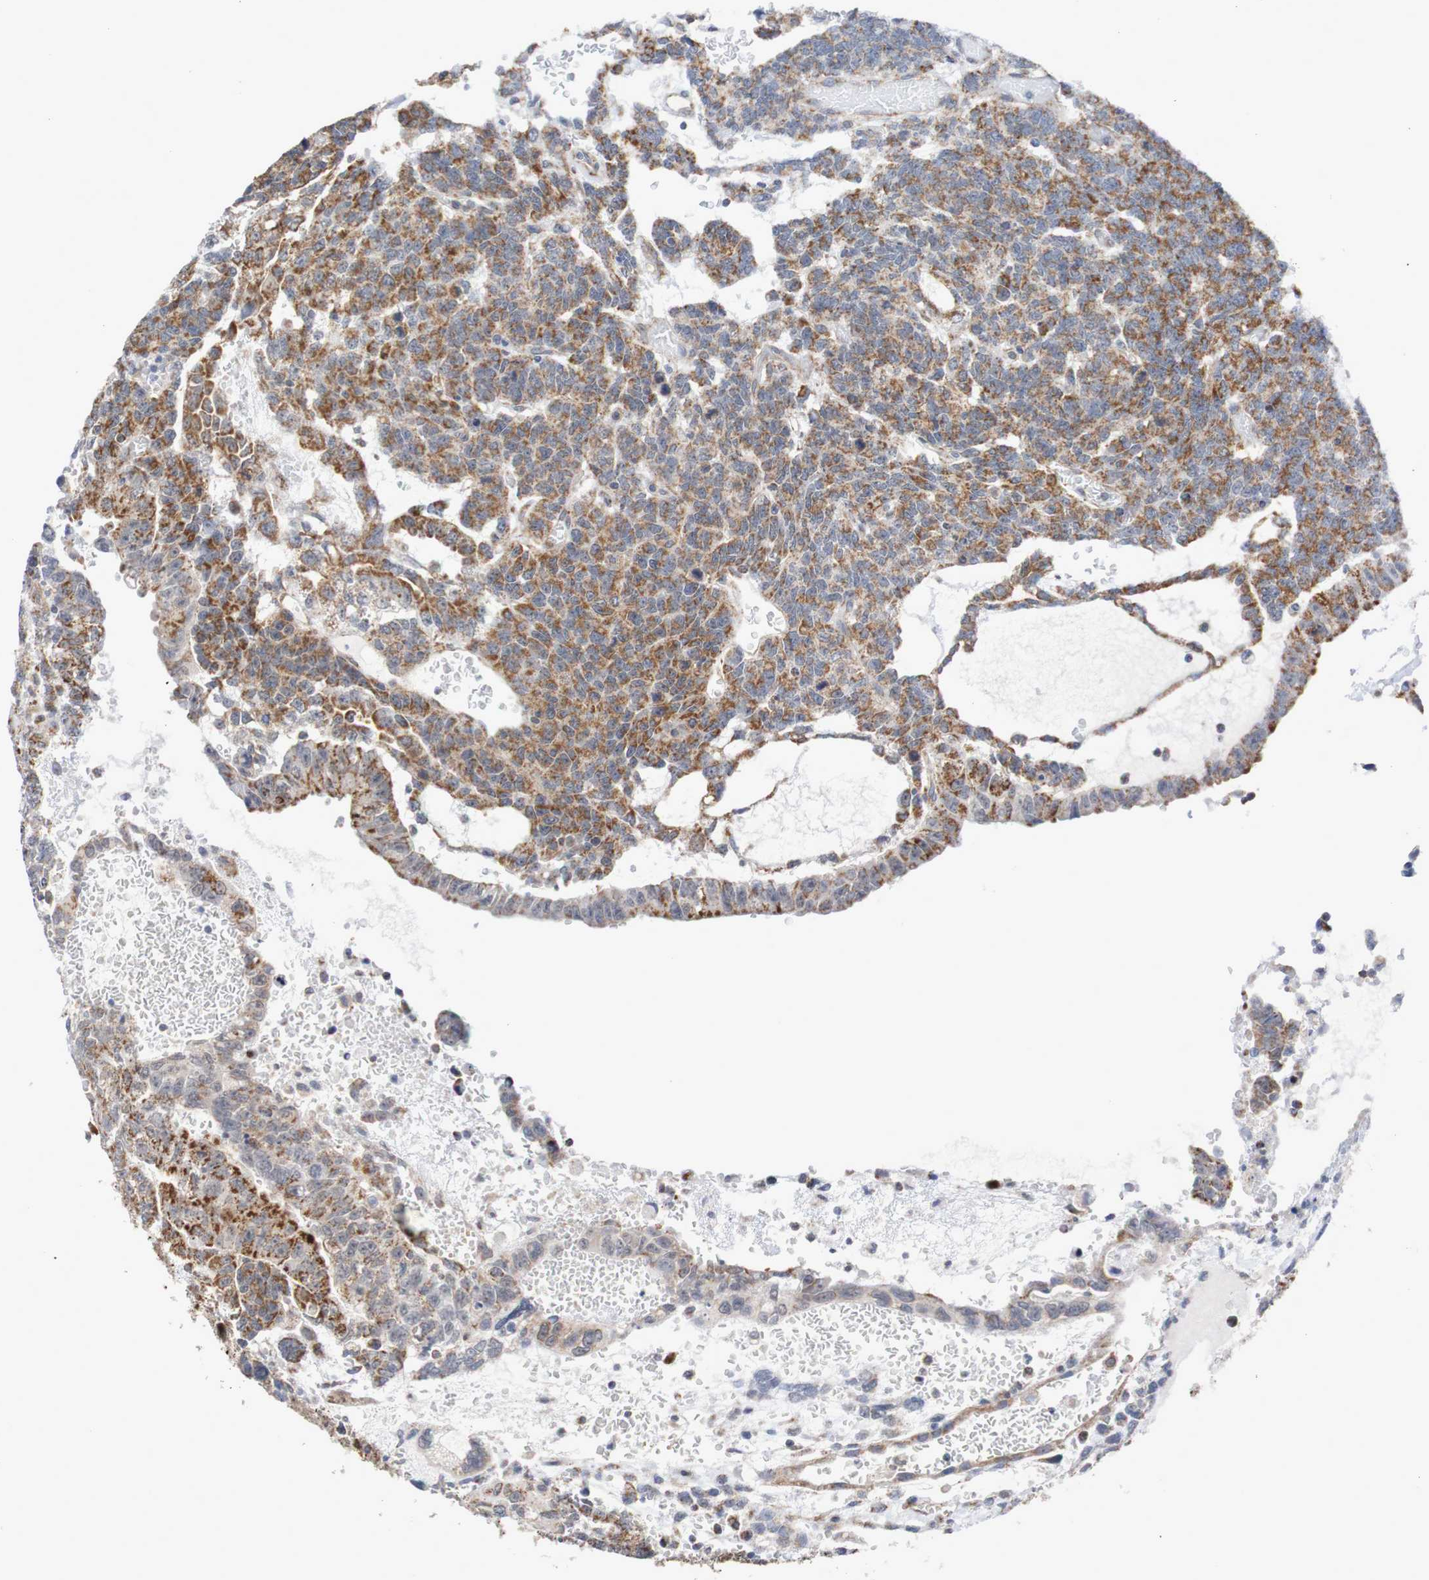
{"staining": {"intensity": "strong", "quantity": "25%-75%", "location": "cytoplasmic/membranous"}, "tissue": "testis cancer", "cell_type": "Tumor cells", "image_type": "cancer", "snomed": [{"axis": "morphology", "description": "Seminoma, NOS"}, {"axis": "morphology", "description": "Carcinoma, Embryonal, NOS"}, {"axis": "topography", "description": "Testis"}], "caption": "Brown immunohistochemical staining in testis cancer displays strong cytoplasmic/membranous positivity in approximately 25%-75% of tumor cells. The protein of interest is shown in brown color, while the nuclei are stained blue.", "gene": "DVL1", "patient": {"sex": "male", "age": 52}}